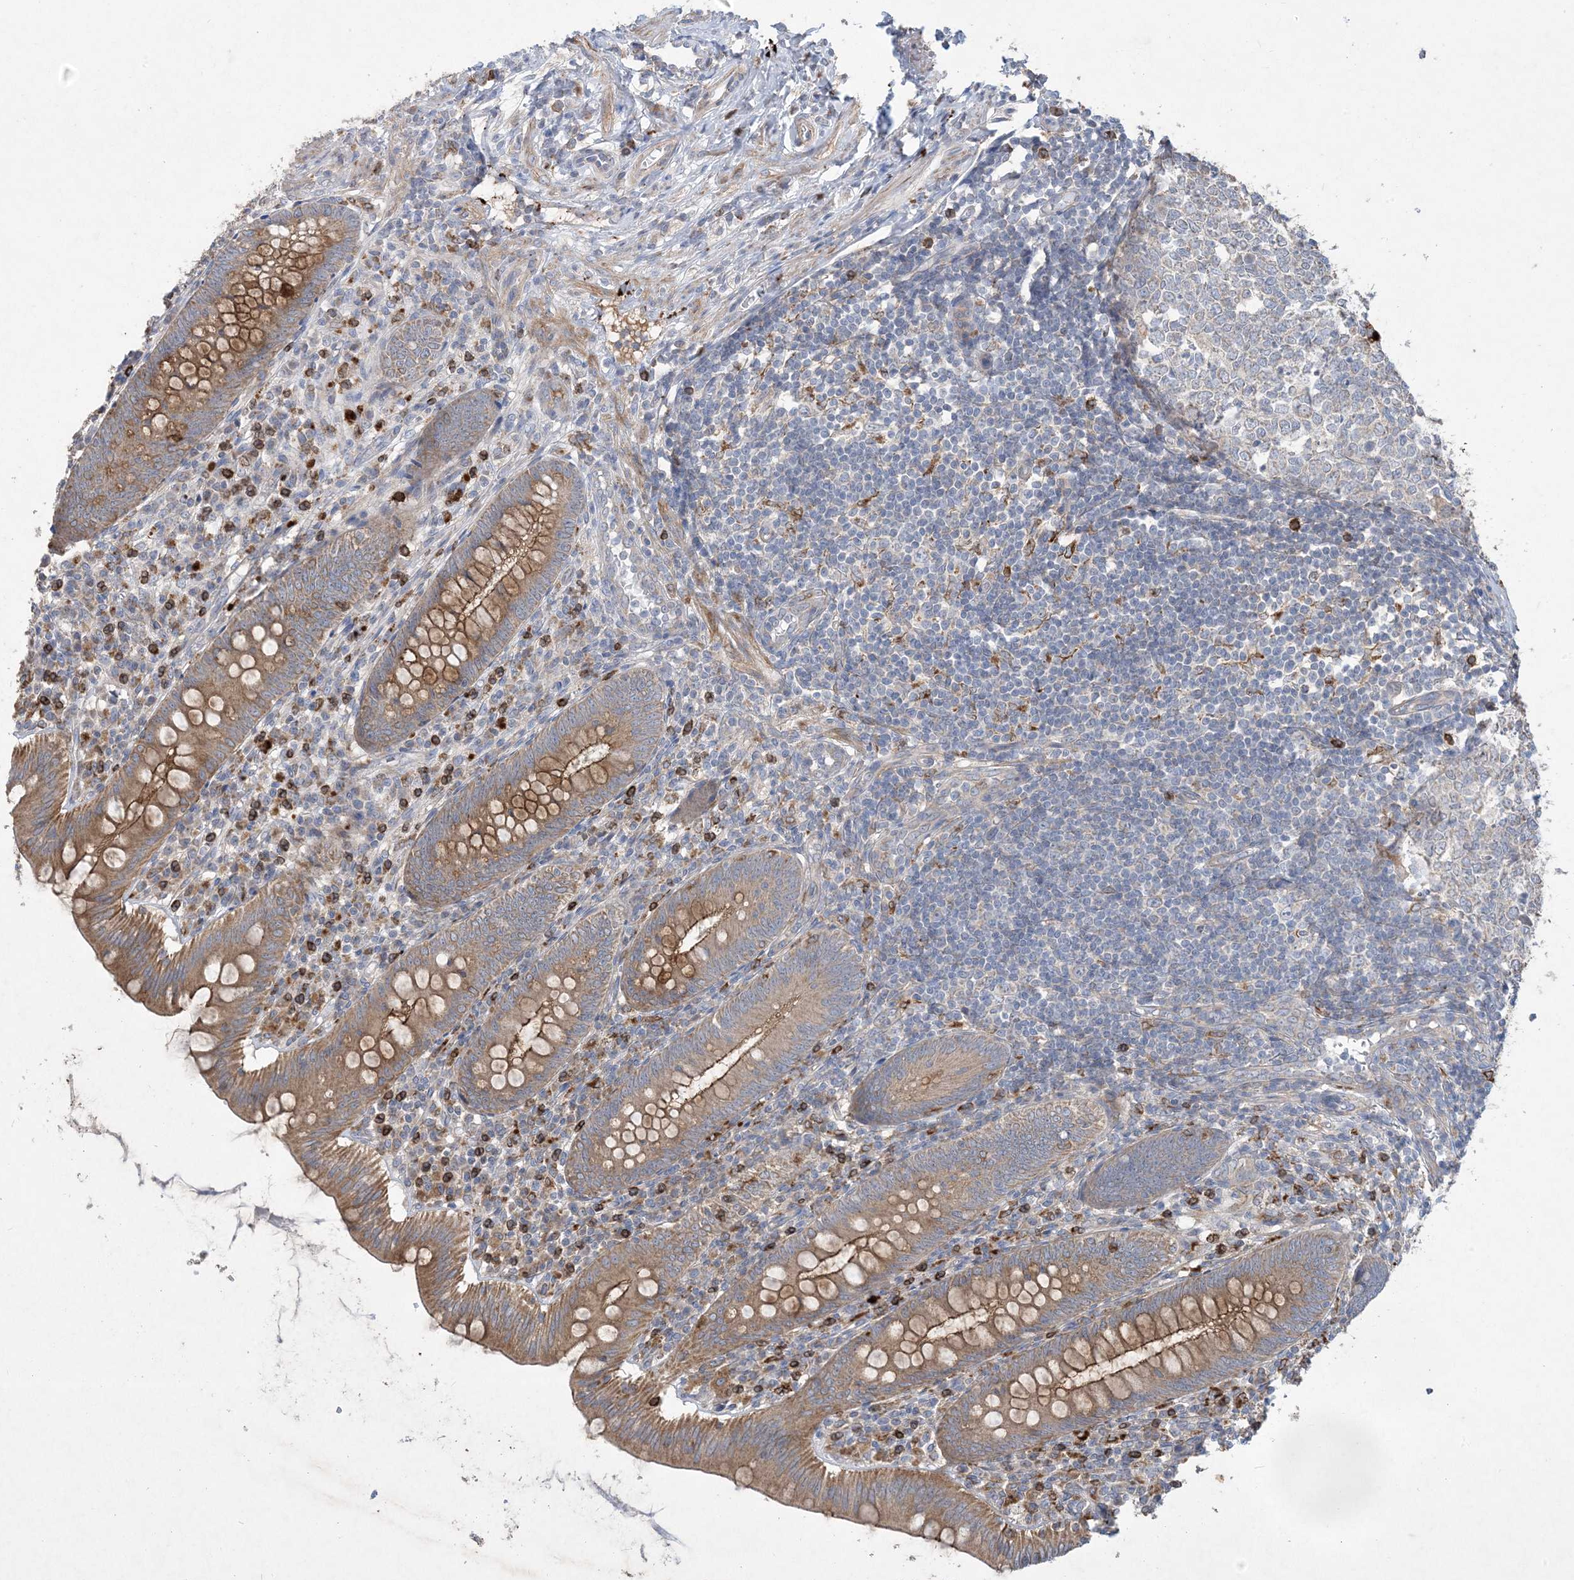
{"staining": {"intensity": "moderate", "quantity": ">75%", "location": "cytoplasmic/membranous"}, "tissue": "appendix", "cell_type": "Glandular cells", "image_type": "normal", "snomed": [{"axis": "morphology", "description": "Normal tissue, NOS"}, {"axis": "topography", "description": "Appendix"}], "caption": "An immunohistochemistry (IHC) micrograph of unremarkable tissue is shown. Protein staining in brown highlights moderate cytoplasmic/membranous positivity in appendix within glandular cells. (DAB = brown stain, brightfield microscopy at high magnification).", "gene": "MASP2", "patient": {"sex": "male", "age": 14}}